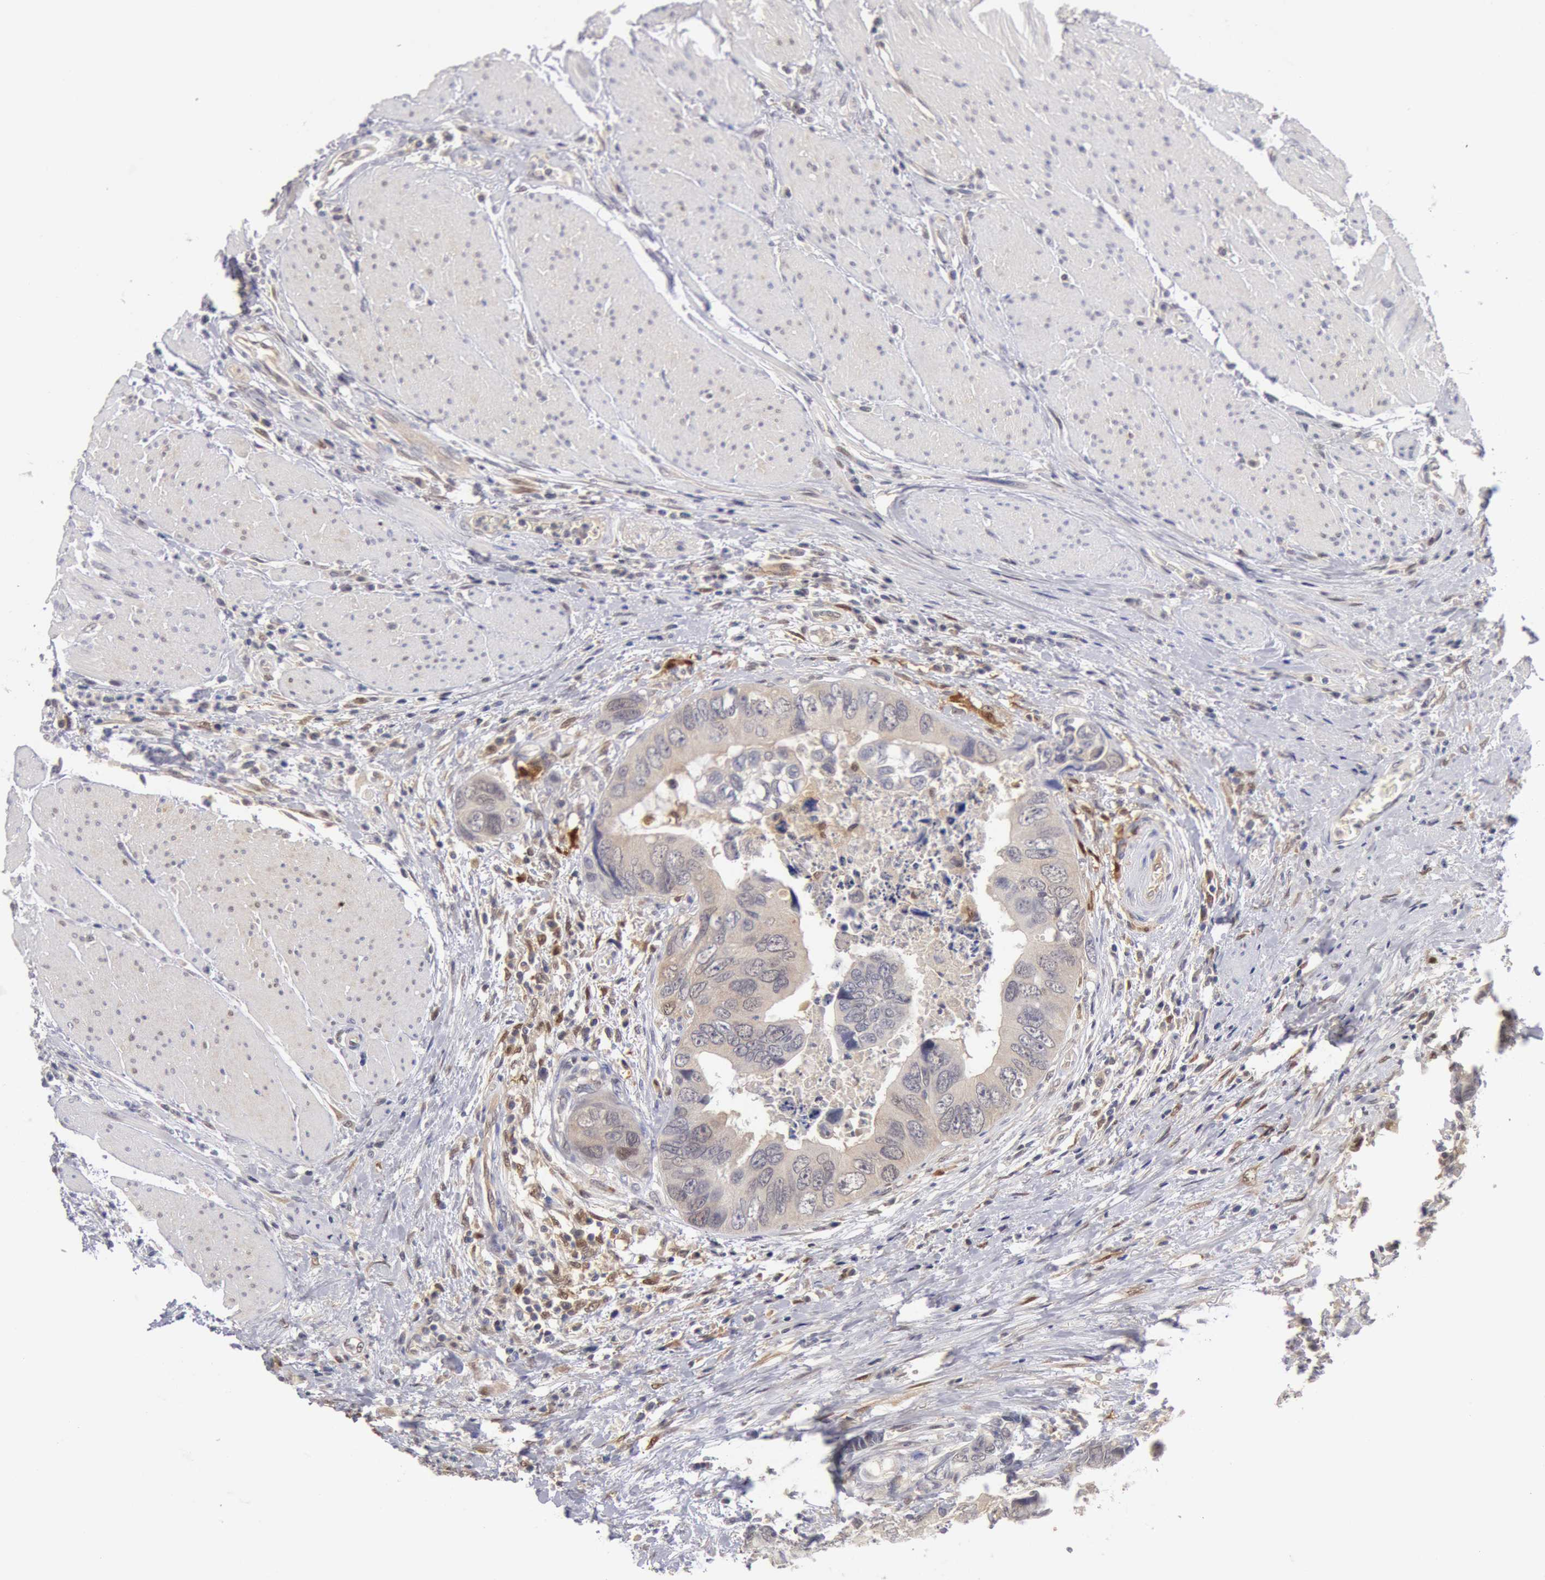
{"staining": {"intensity": "negative", "quantity": "none", "location": "none"}, "tissue": "colorectal cancer", "cell_type": "Tumor cells", "image_type": "cancer", "snomed": [{"axis": "morphology", "description": "Adenocarcinoma, NOS"}, {"axis": "topography", "description": "Rectum"}], "caption": "This is an immunohistochemistry histopathology image of human colorectal adenocarcinoma. There is no staining in tumor cells.", "gene": "TXNRD1", "patient": {"sex": "female", "age": 67}}